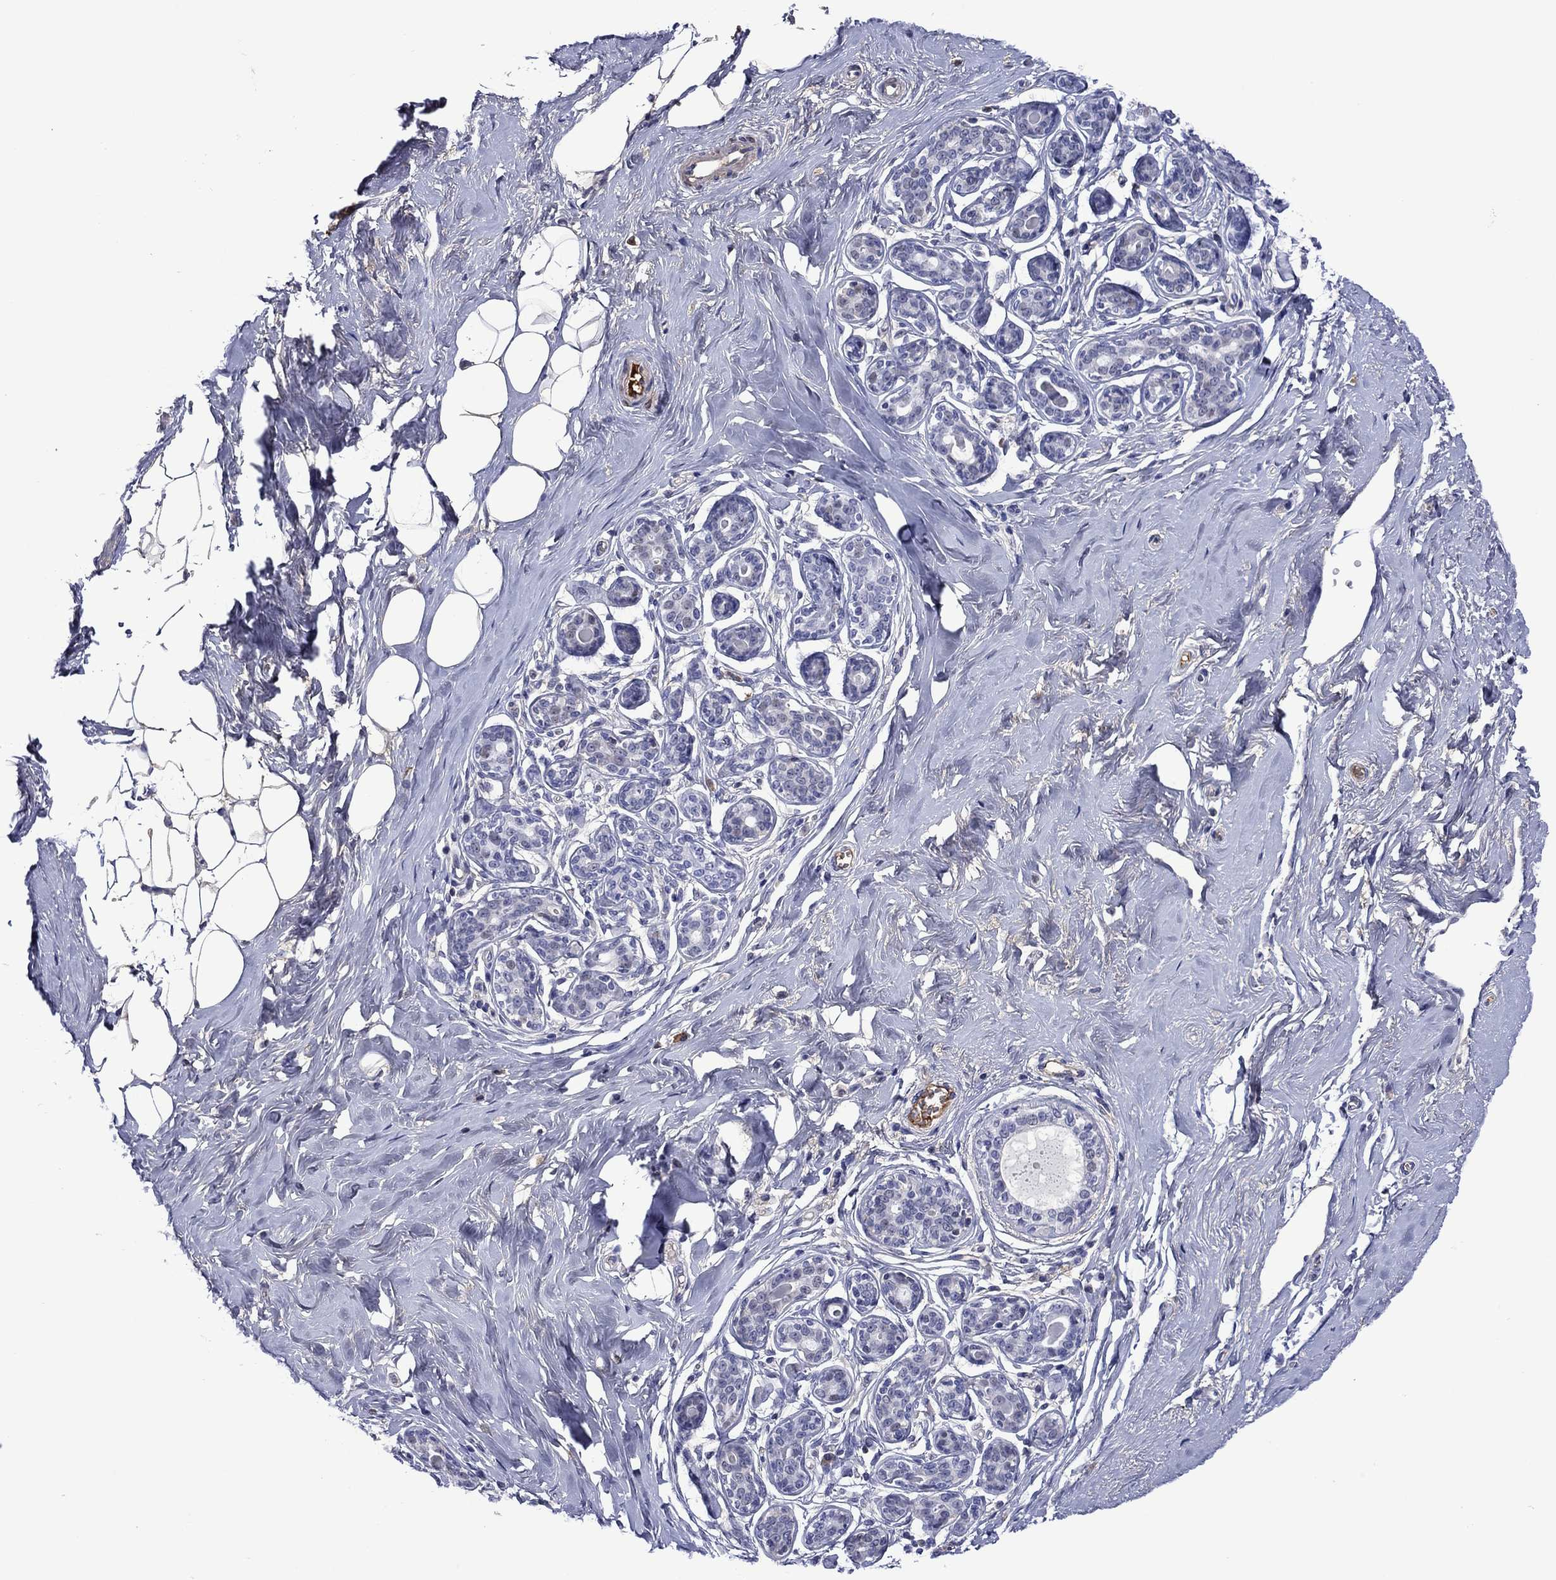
{"staining": {"intensity": "negative", "quantity": "none", "location": "none"}, "tissue": "breast", "cell_type": "Adipocytes", "image_type": "normal", "snomed": [{"axis": "morphology", "description": "Normal tissue, NOS"}, {"axis": "topography", "description": "Skin"}, {"axis": "topography", "description": "Breast"}], "caption": "The IHC image has no significant staining in adipocytes of breast. (DAB (3,3'-diaminobenzidine) immunohistochemistry visualized using brightfield microscopy, high magnification).", "gene": "APOA2", "patient": {"sex": "female", "age": 43}}